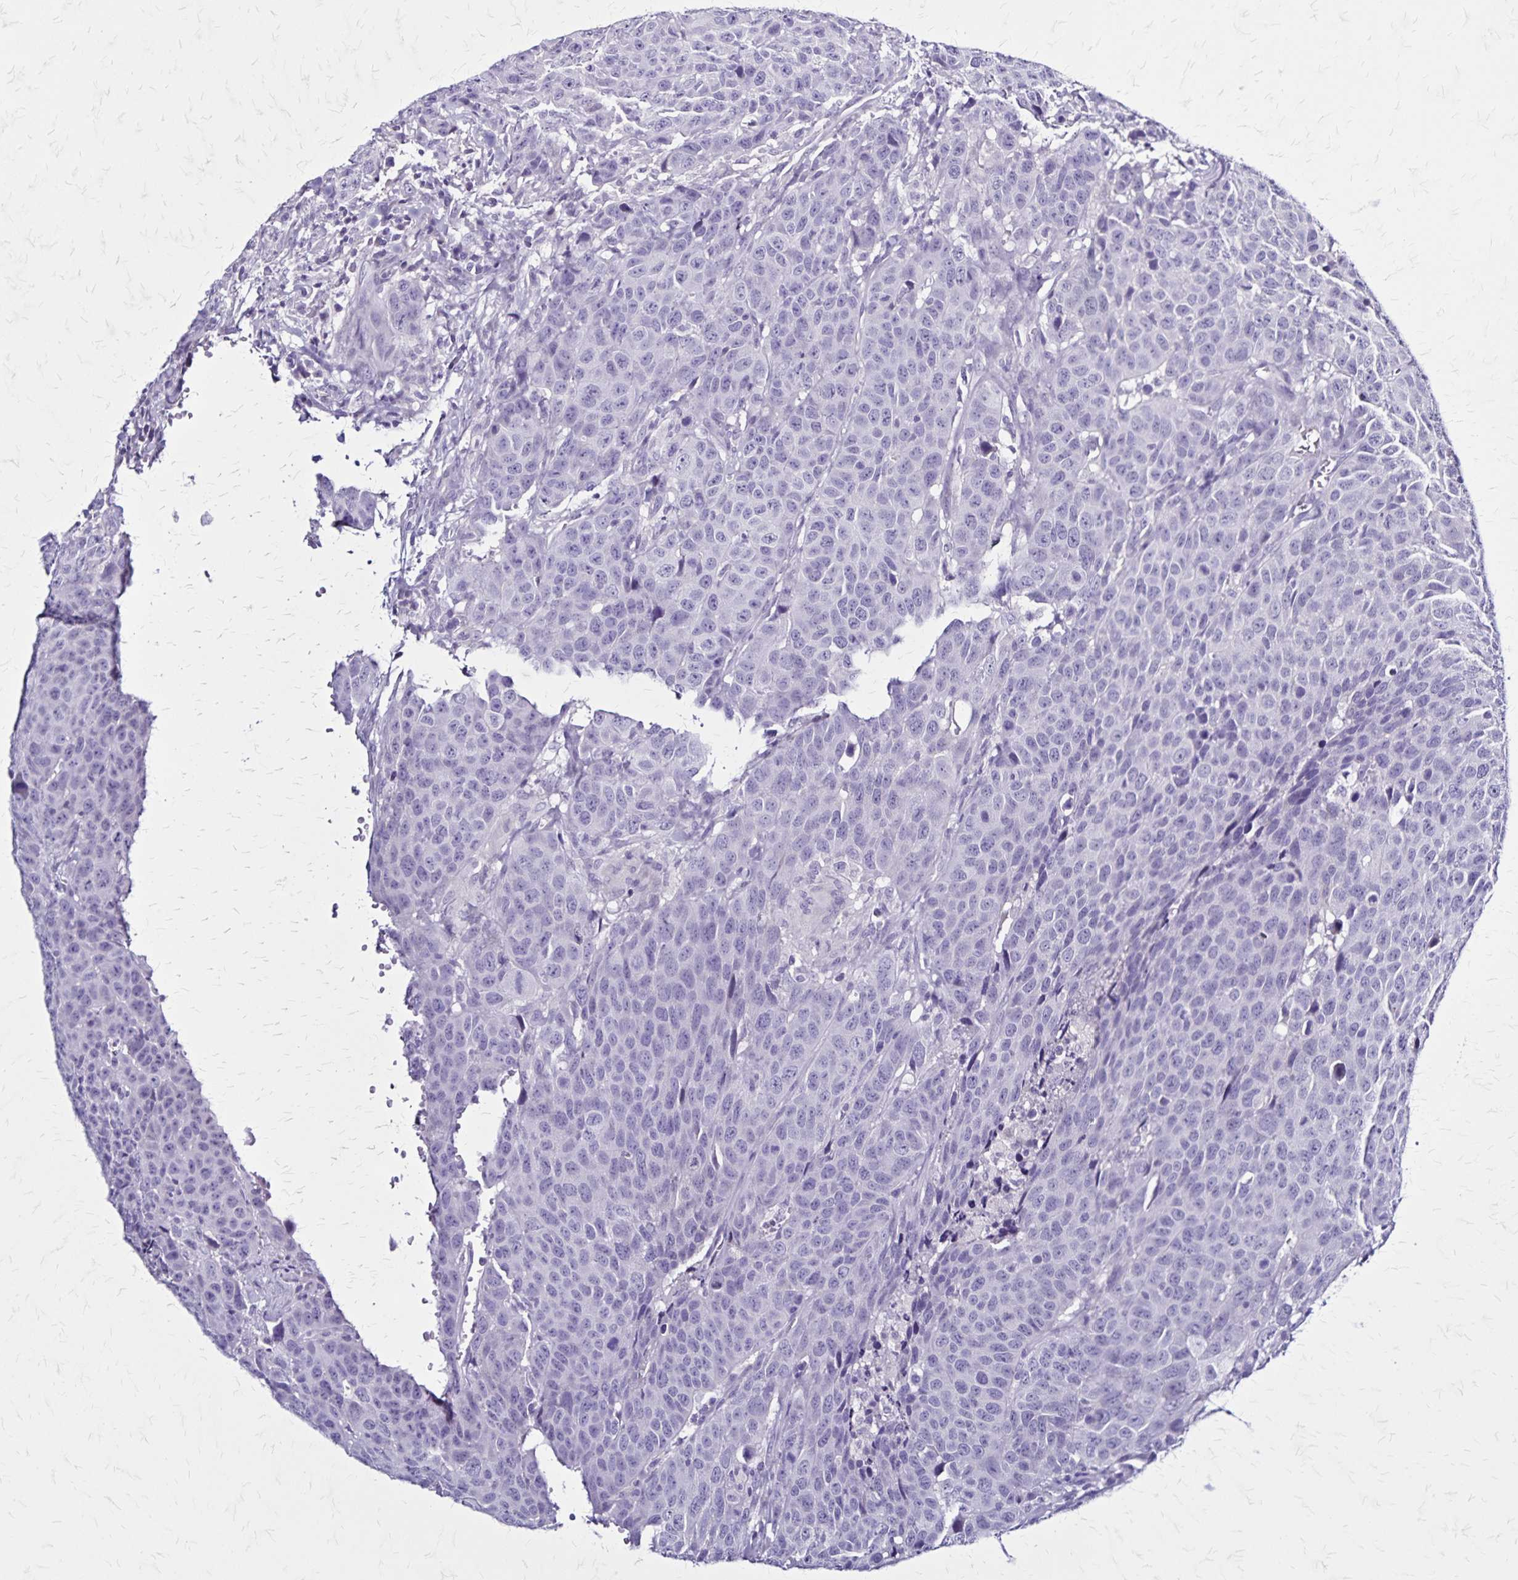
{"staining": {"intensity": "negative", "quantity": "none", "location": "none"}, "tissue": "head and neck cancer", "cell_type": "Tumor cells", "image_type": "cancer", "snomed": [{"axis": "morphology", "description": "Squamous cell carcinoma, NOS"}, {"axis": "topography", "description": "Head-Neck"}], "caption": "Squamous cell carcinoma (head and neck) was stained to show a protein in brown. There is no significant expression in tumor cells.", "gene": "PLXNA4", "patient": {"sex": "male", "age": 66}}